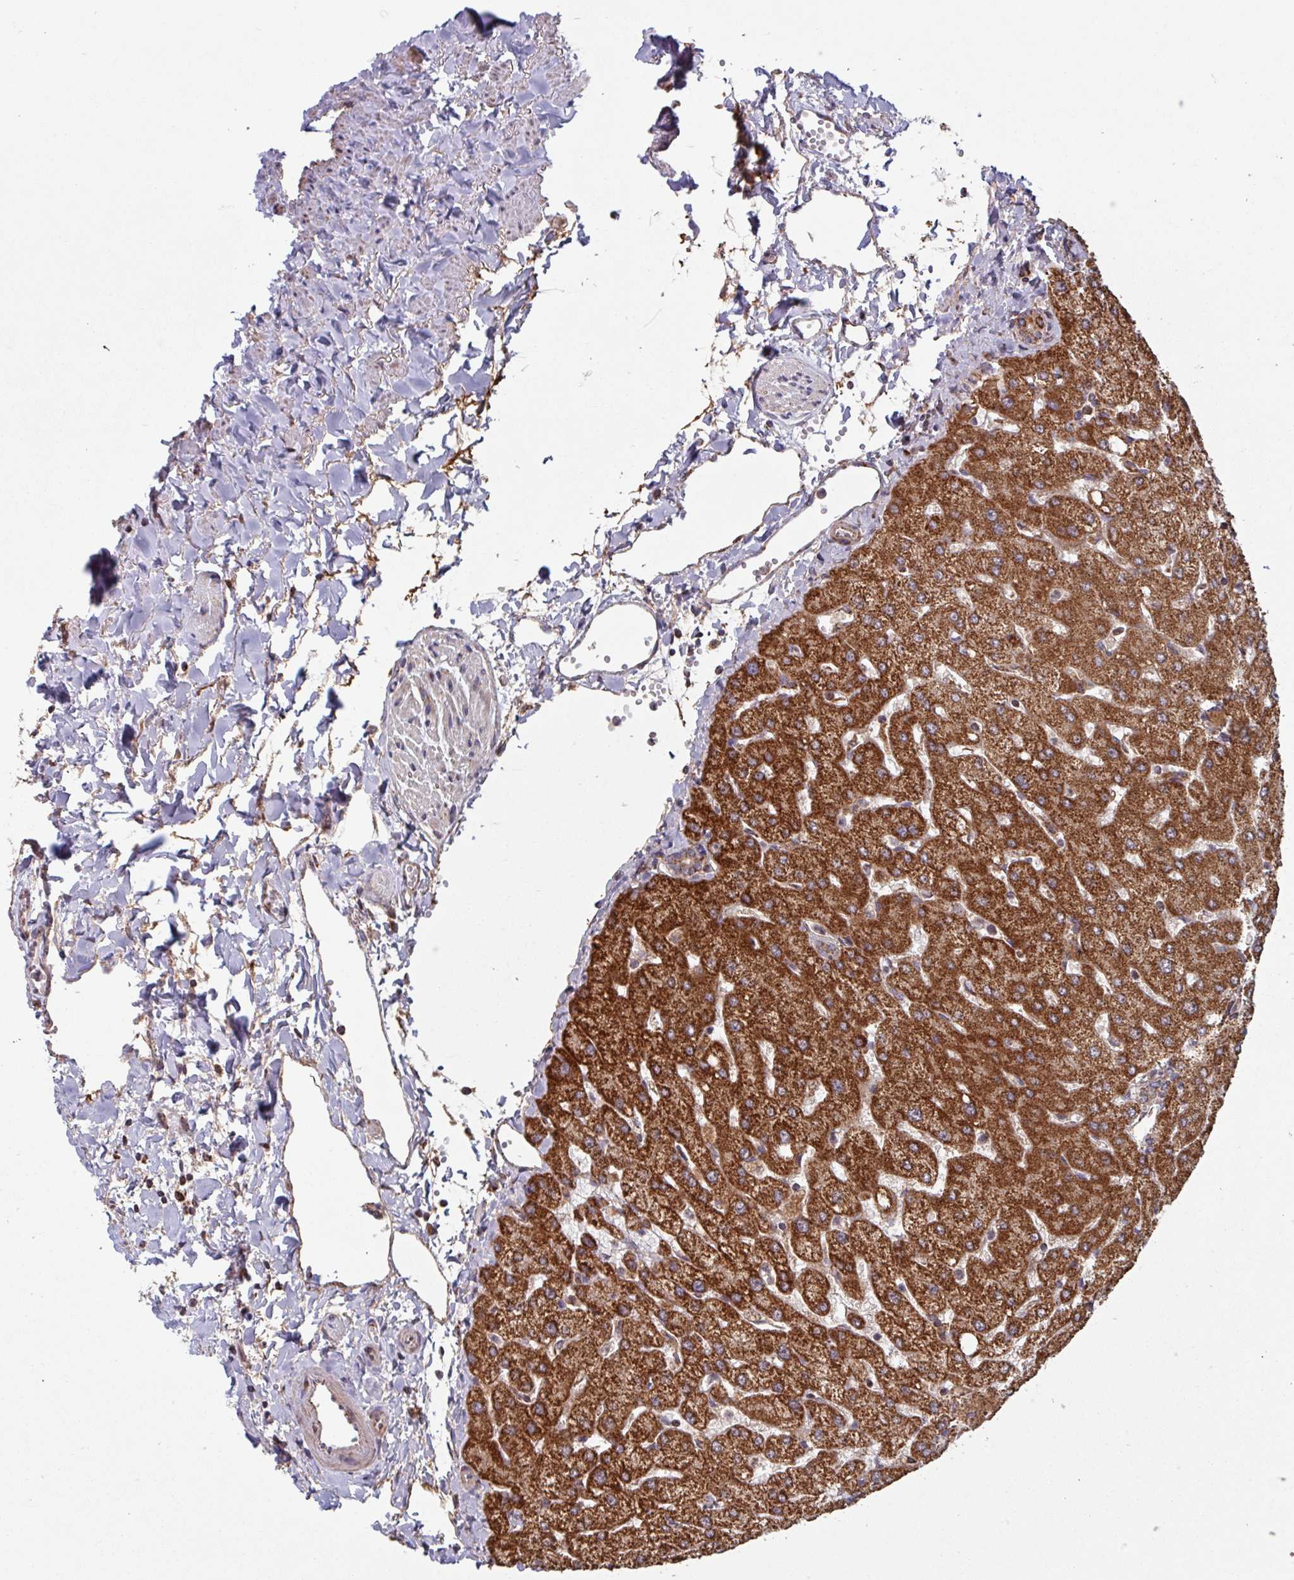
{"staining": {"intensity": "moderate", "quantity": "<25%", "location": "cytoplasmic/membranous"}, "tissue": "liver", "cell_type": "Cholangiocytes", "image_type": "normal", "snomed": [{"axis": "morphology", "description": "Normal tissue, NOS"}, {"axis": "topography", "description": "Liver"}], "caption": "A brown stain labels moderate cytoplasmic/membranous expression of a protein in cholangiocytes of unremarkable liver. The staining is performed using DAB brown chromogen to label protein expression. The nuclei are counter-stained blue using hematoxylin.", "gene": "COX7C", "patient": {"sex": "female", "age": 54}}